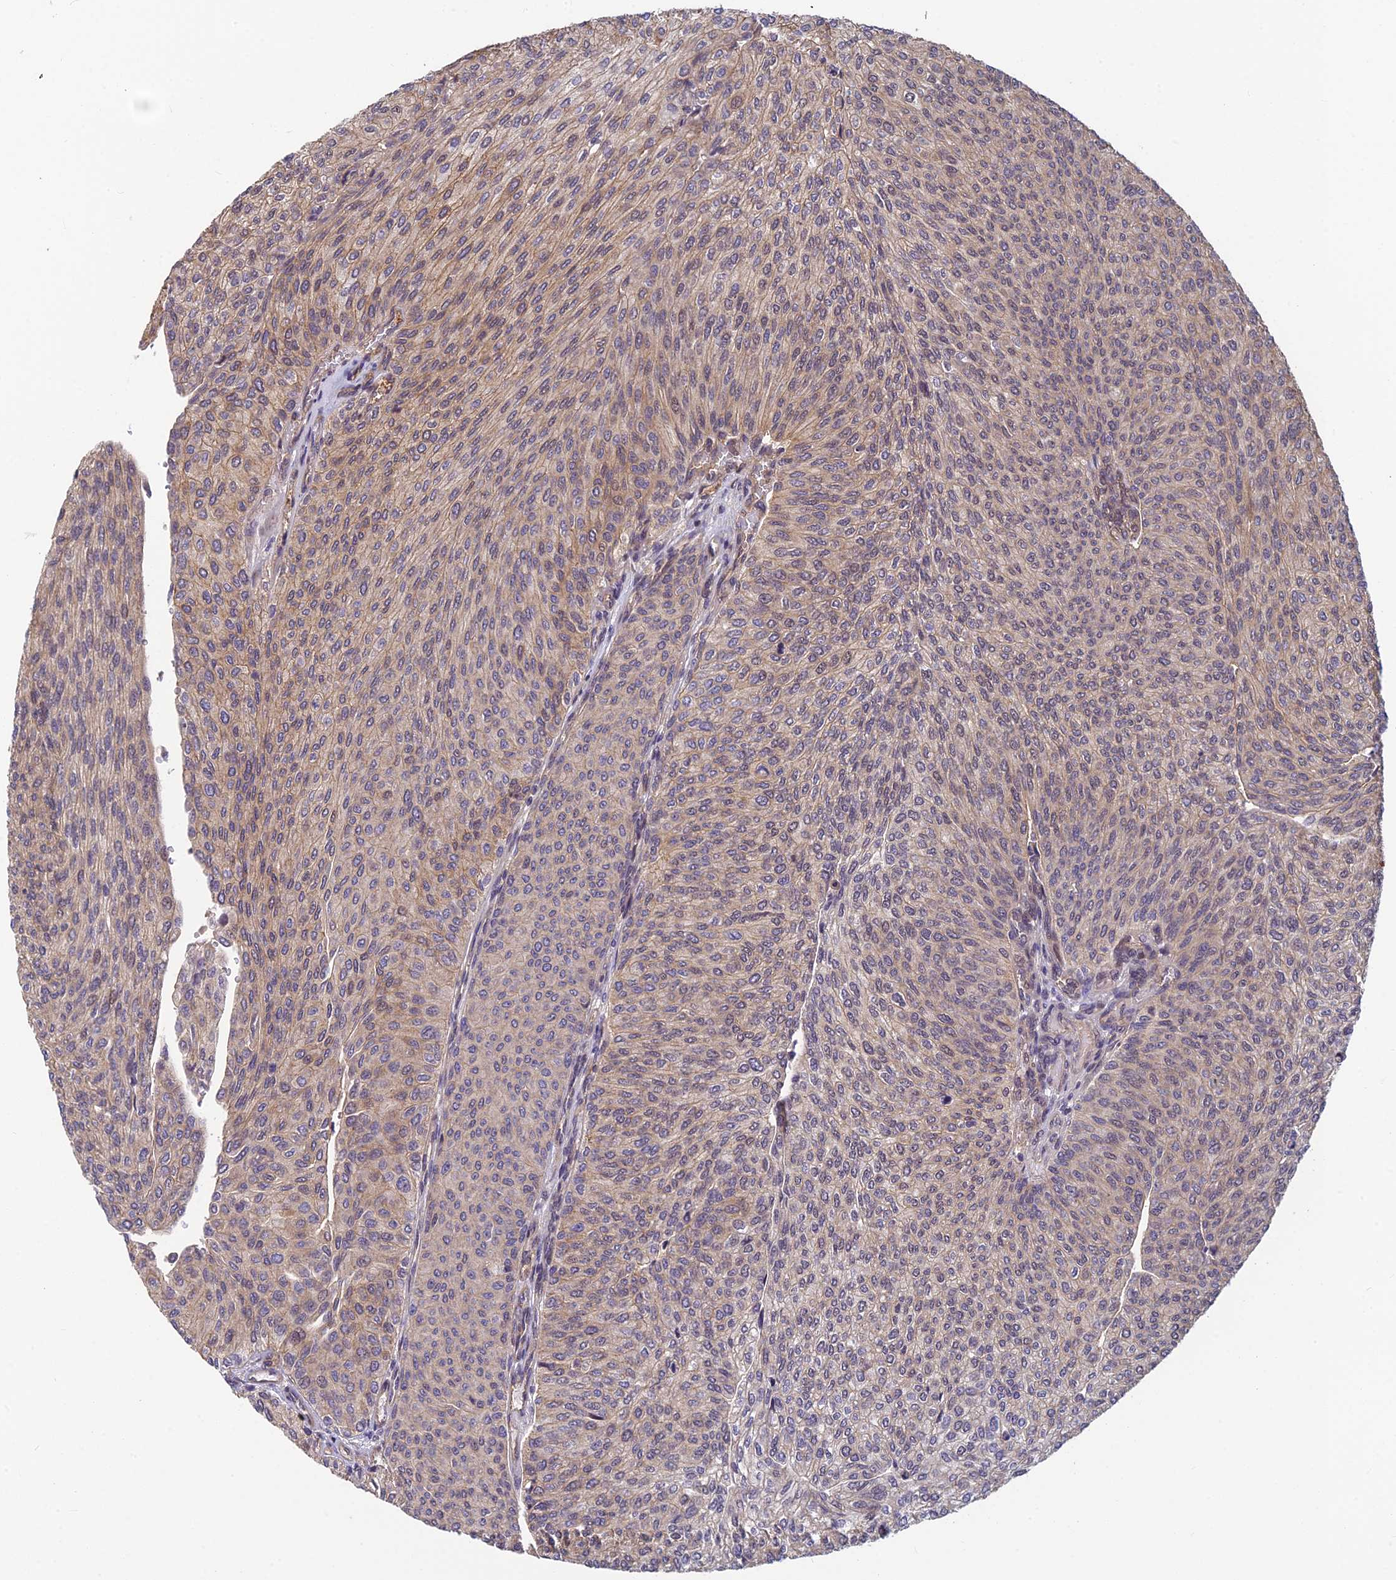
{"staining": {"intensity": "weak", "quantity": "25%-75%", "location": "cytoplasmic/membranous"}, "tissue": "urothelial cancer", "cell_type": "Tumor cells", "image_type": "cancer", "snomed": [{"axis": "morphology", "description": "Urothelial carcinoma, High grade"}, {"axis": "topography", "description": "Urinary bladder"}], "caption": "Immunohistochemistry staining of high-grade urothelial carcinoma, which reveals low levels of weak cytoplasmic/membranous staining in approximately 25%-75% of tumor cells indicating weak cytoplasmic/membranous protein expression. The staining was performed using DAB (3,3'-diaminobenzidine) (brown) for protein detection and nuclei were counterstained in hematoxylin (blue).", "gene": "PIKFYVE", "patient": {"sex": "female", "age": 79}}